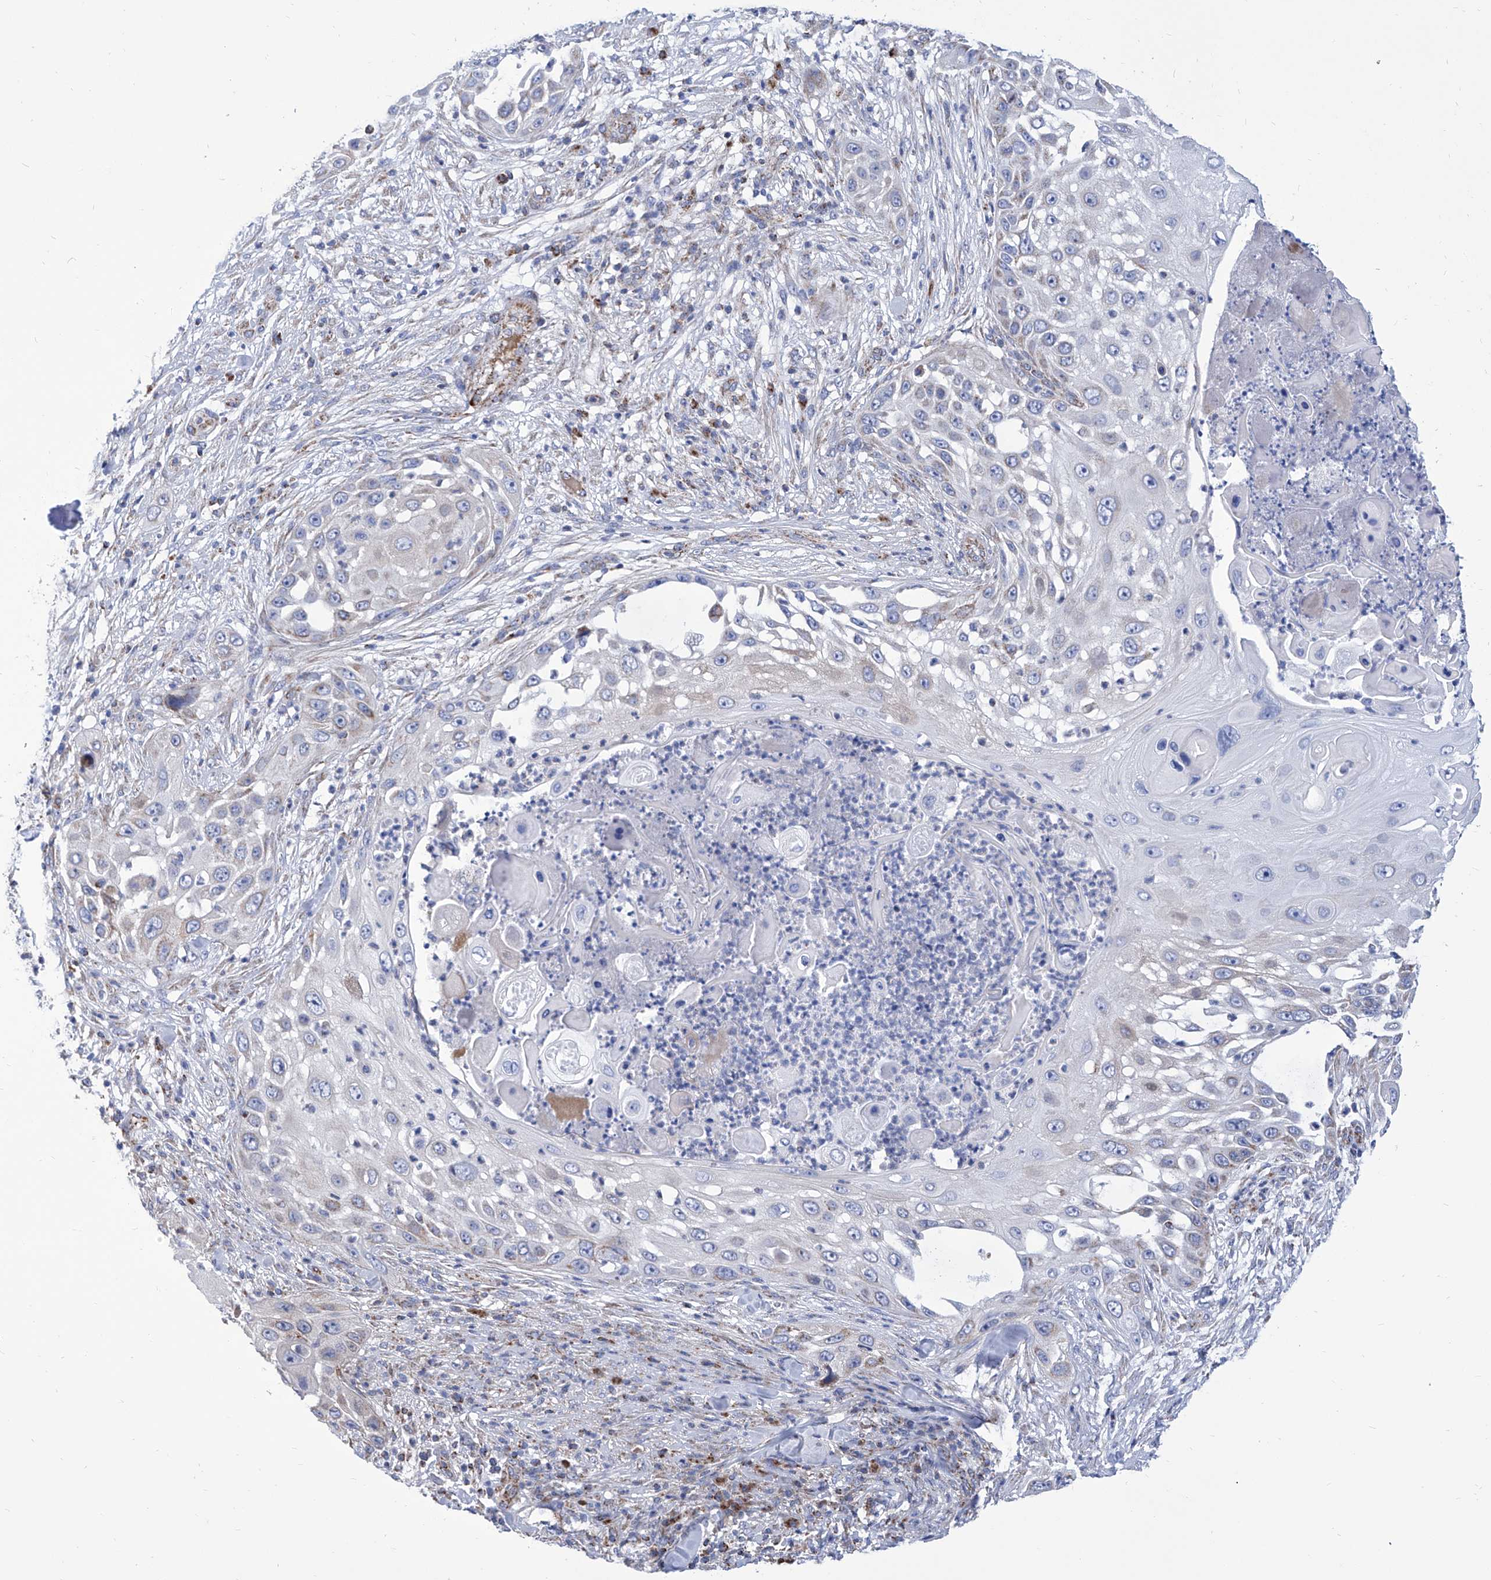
{"staining": {"intensity": "weak", "quantity": "<25%", "location": "cytoplasmic/membranous"}, "tissue": "skin cancer", "cell_type": "Tumor cells", "image_type": "cancer", "snomed": [{"axis": "morphology", "description": "Squamous cell carcinoma, NOS"}, {"axis": "topography", "description": "Skin"}], "caption": "Protein analysis of squamous cell carcinoma (skin) demonstrates no significant expression in tumor cells.", "gene": "SRBD1", "patient": {"sex": "female", "age": 44}}